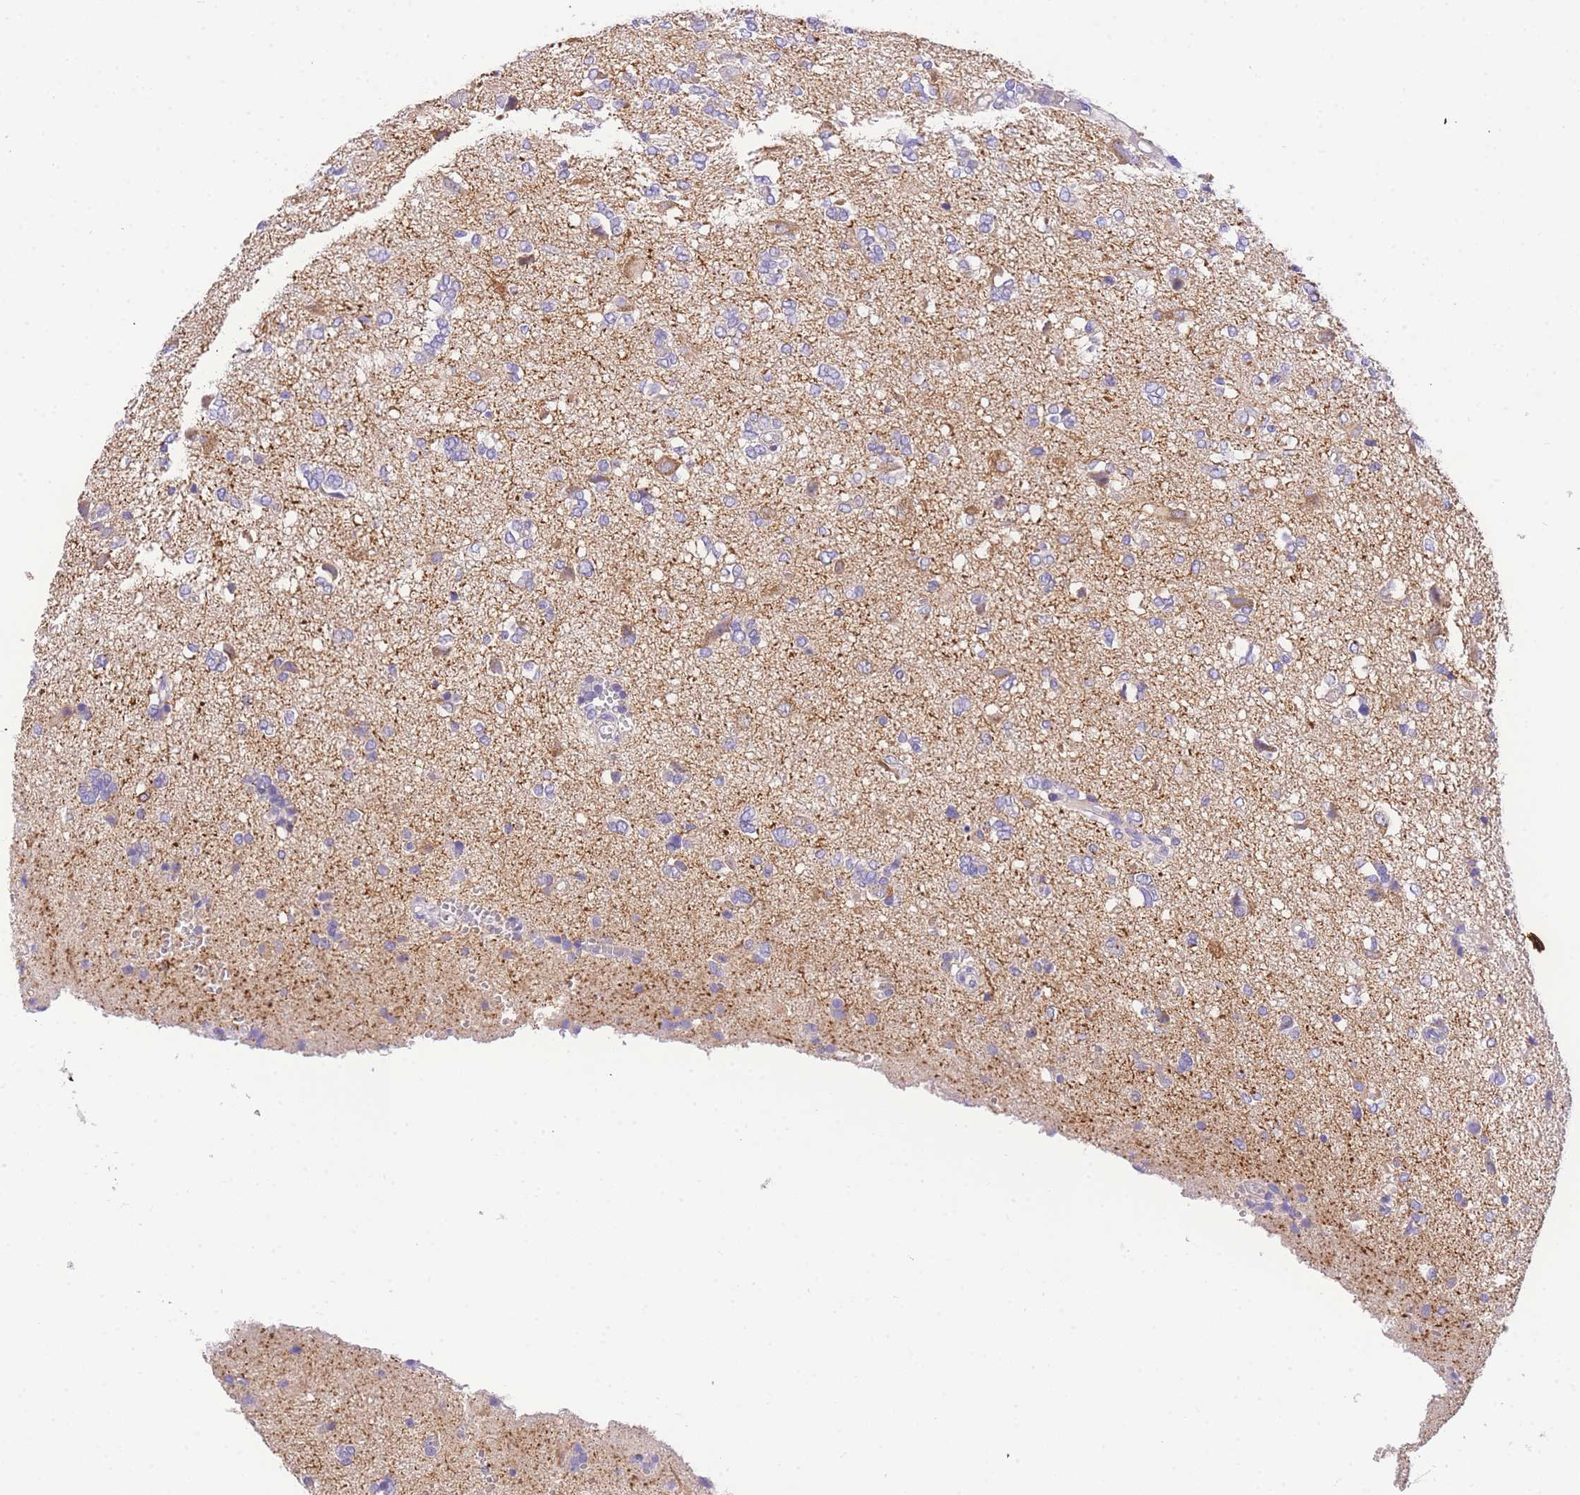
{"staining": {"intensity": "negative", "quantity": "none", "location": "none"}, "tissue": "glioma", "cell_type": "Tumor cells", "image_type": "cancer", "snomed": [{"axis": "morphology", "description": "Glioma, malignant, High grade"}, {"axis": "topography", "description": "Brain"}], "caption": "Tumor cells show no significant protein expression in high-grade glioma (malignant).", "gene": "EPN2", "patient": {"sex": "female", "age": 59}}